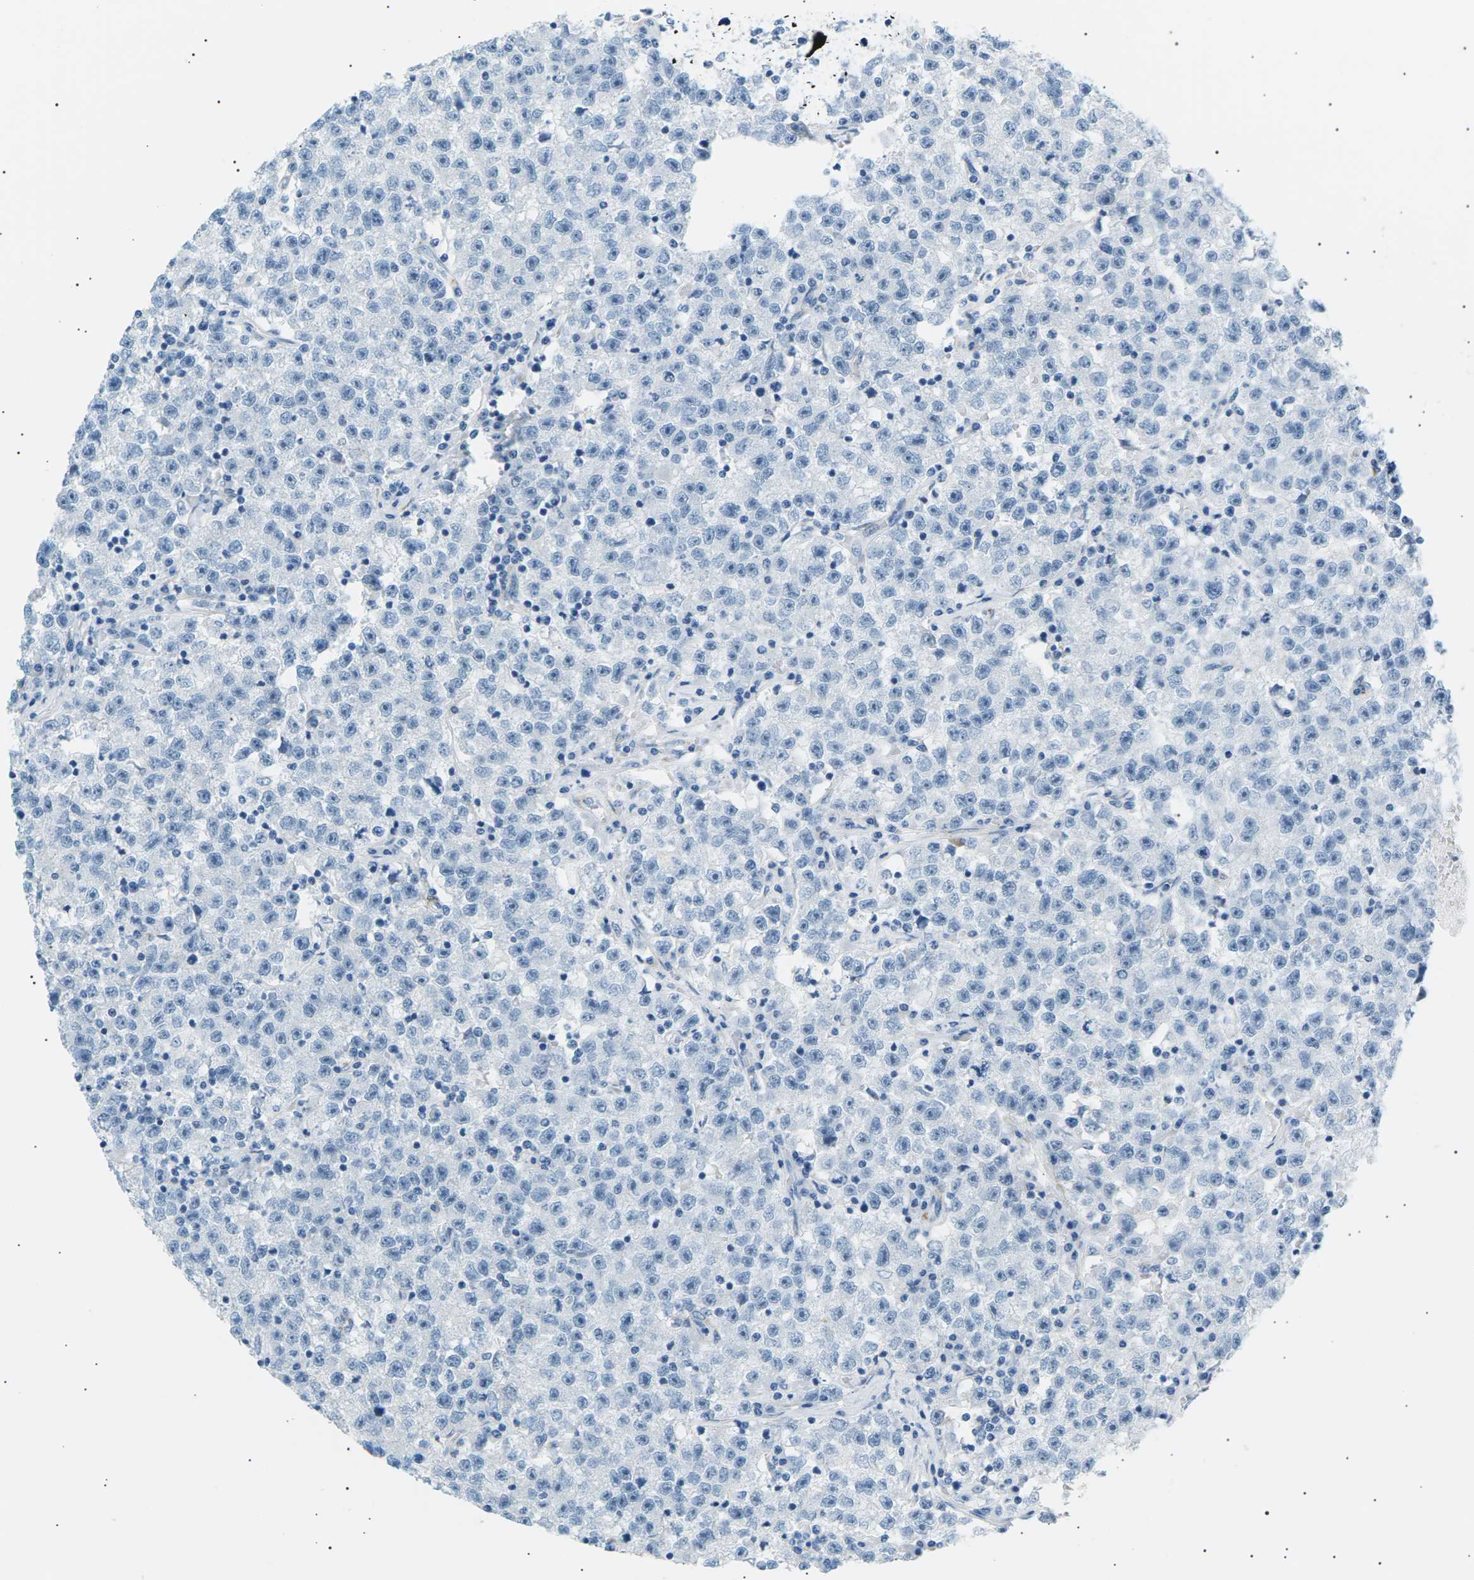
{"staining": {"intensity": "negative", "quantity": "none", "location": "none"}, "tissue": "testis cancer", "cell_type": "Tumor cells", "image_type": "cancer", "snomed": [{"axis": "morphology", "description": "Seminoma, NOS"}, {"axis": "topography", "description": "Testis"}], "caption": "Tumor cells are negative for protein expression in human testis cancer.", "gene": "SEPTIN5", "patient": {"sex": "male", "age": 22}}